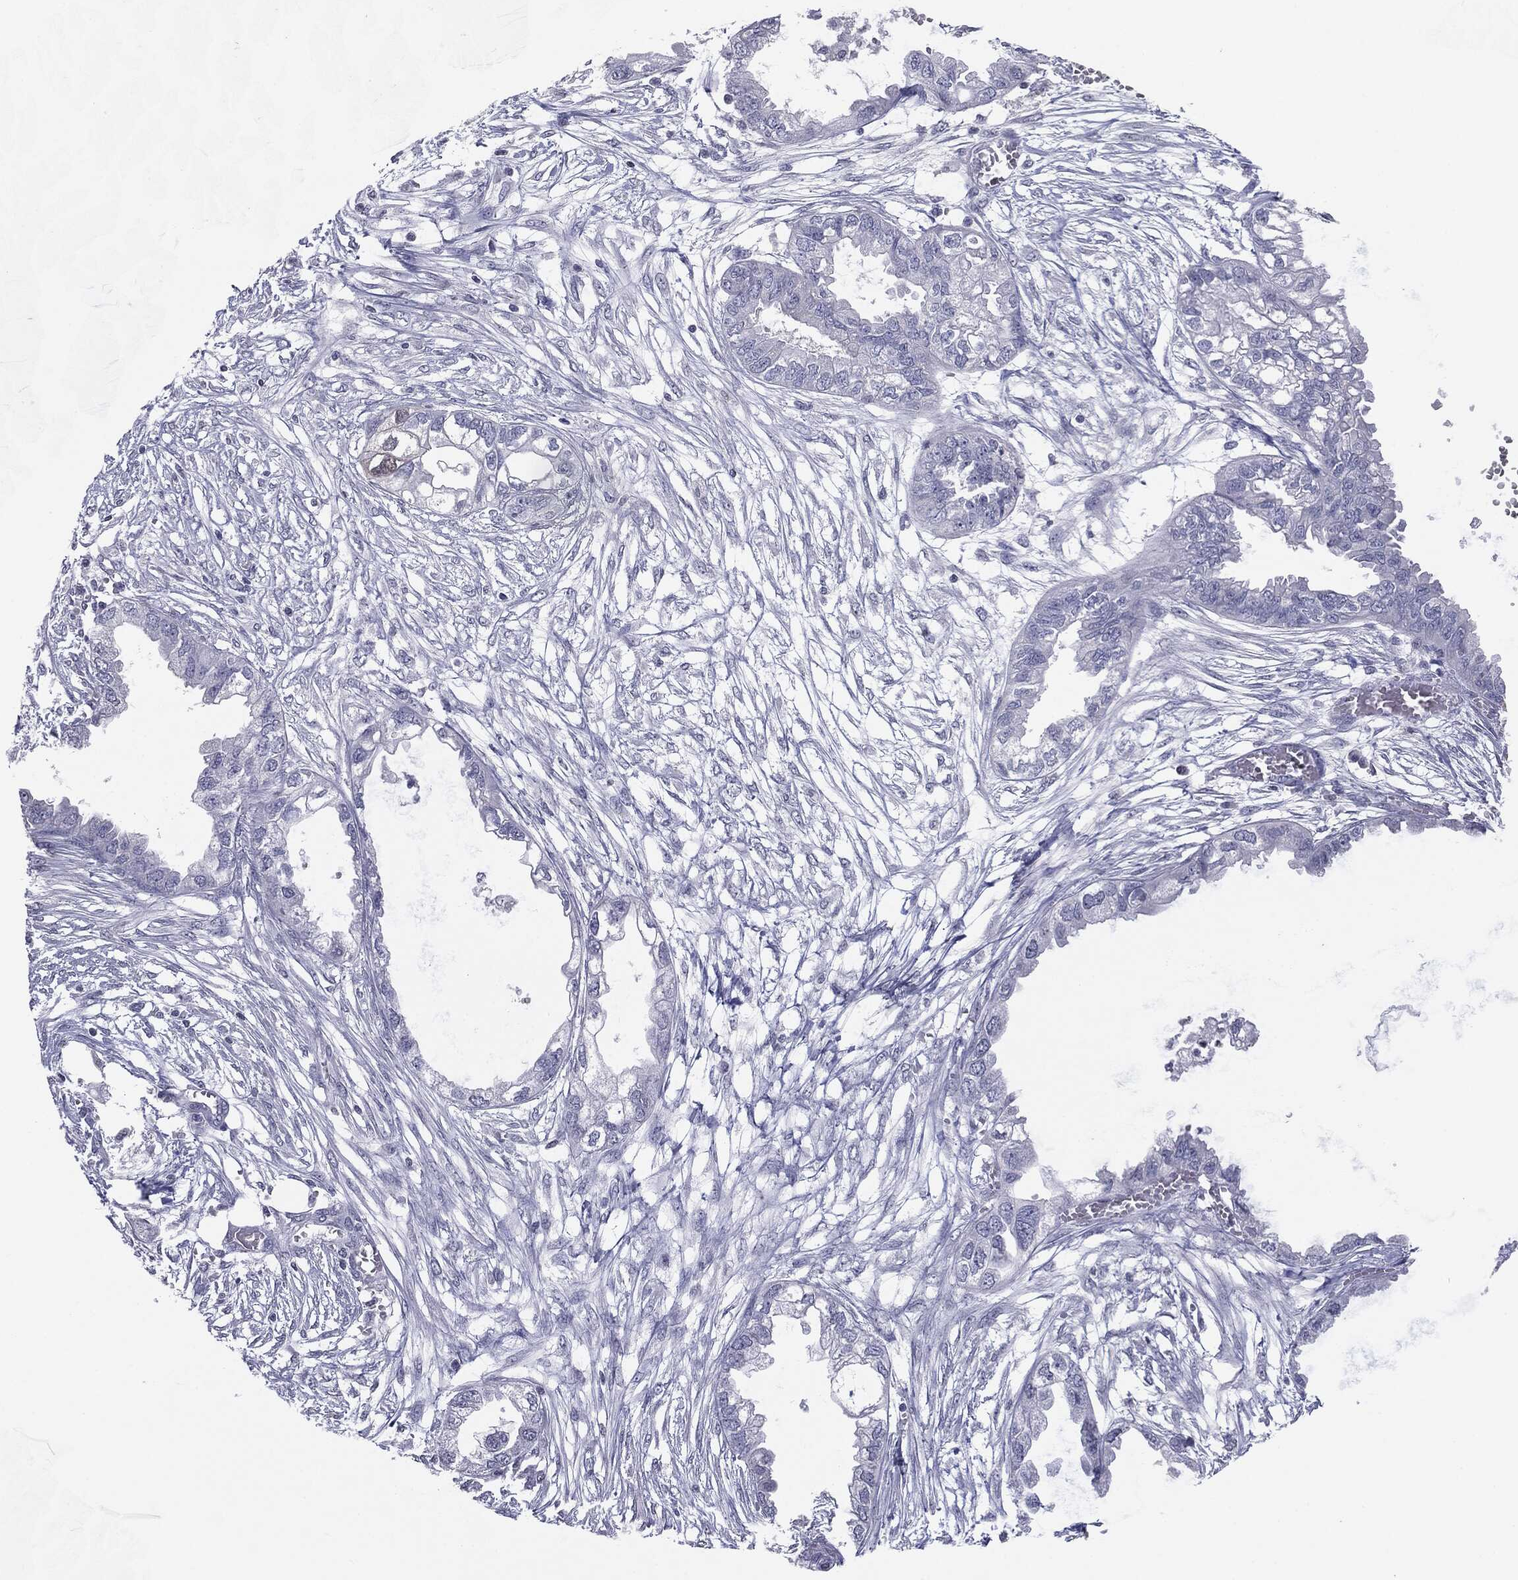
{"staining": {"intensity": "negative", "quantity": "none", "location": "none"}, "tissue": "endometrial cancer", "cell_type": "Tumor cells", "image_type": "cancer", "snomed": [{"axis": "morphology", "description": "Adenocarcinoma, NOS"}, {"axis": "morphology", "description": "Adenocarcinoma, metastatic, NOS"}, {"axis": "topography", "description": "Adipose tissue"}, {"axis": "topography", "description": "Endometrium"}], "caption": "Protein analysis of metastatic adenocarcinoma (endometrial) shows no significant positivity in tumor cells.", "gene": "SERPINB4", "patient": {"sex": "female", "age": 67}}